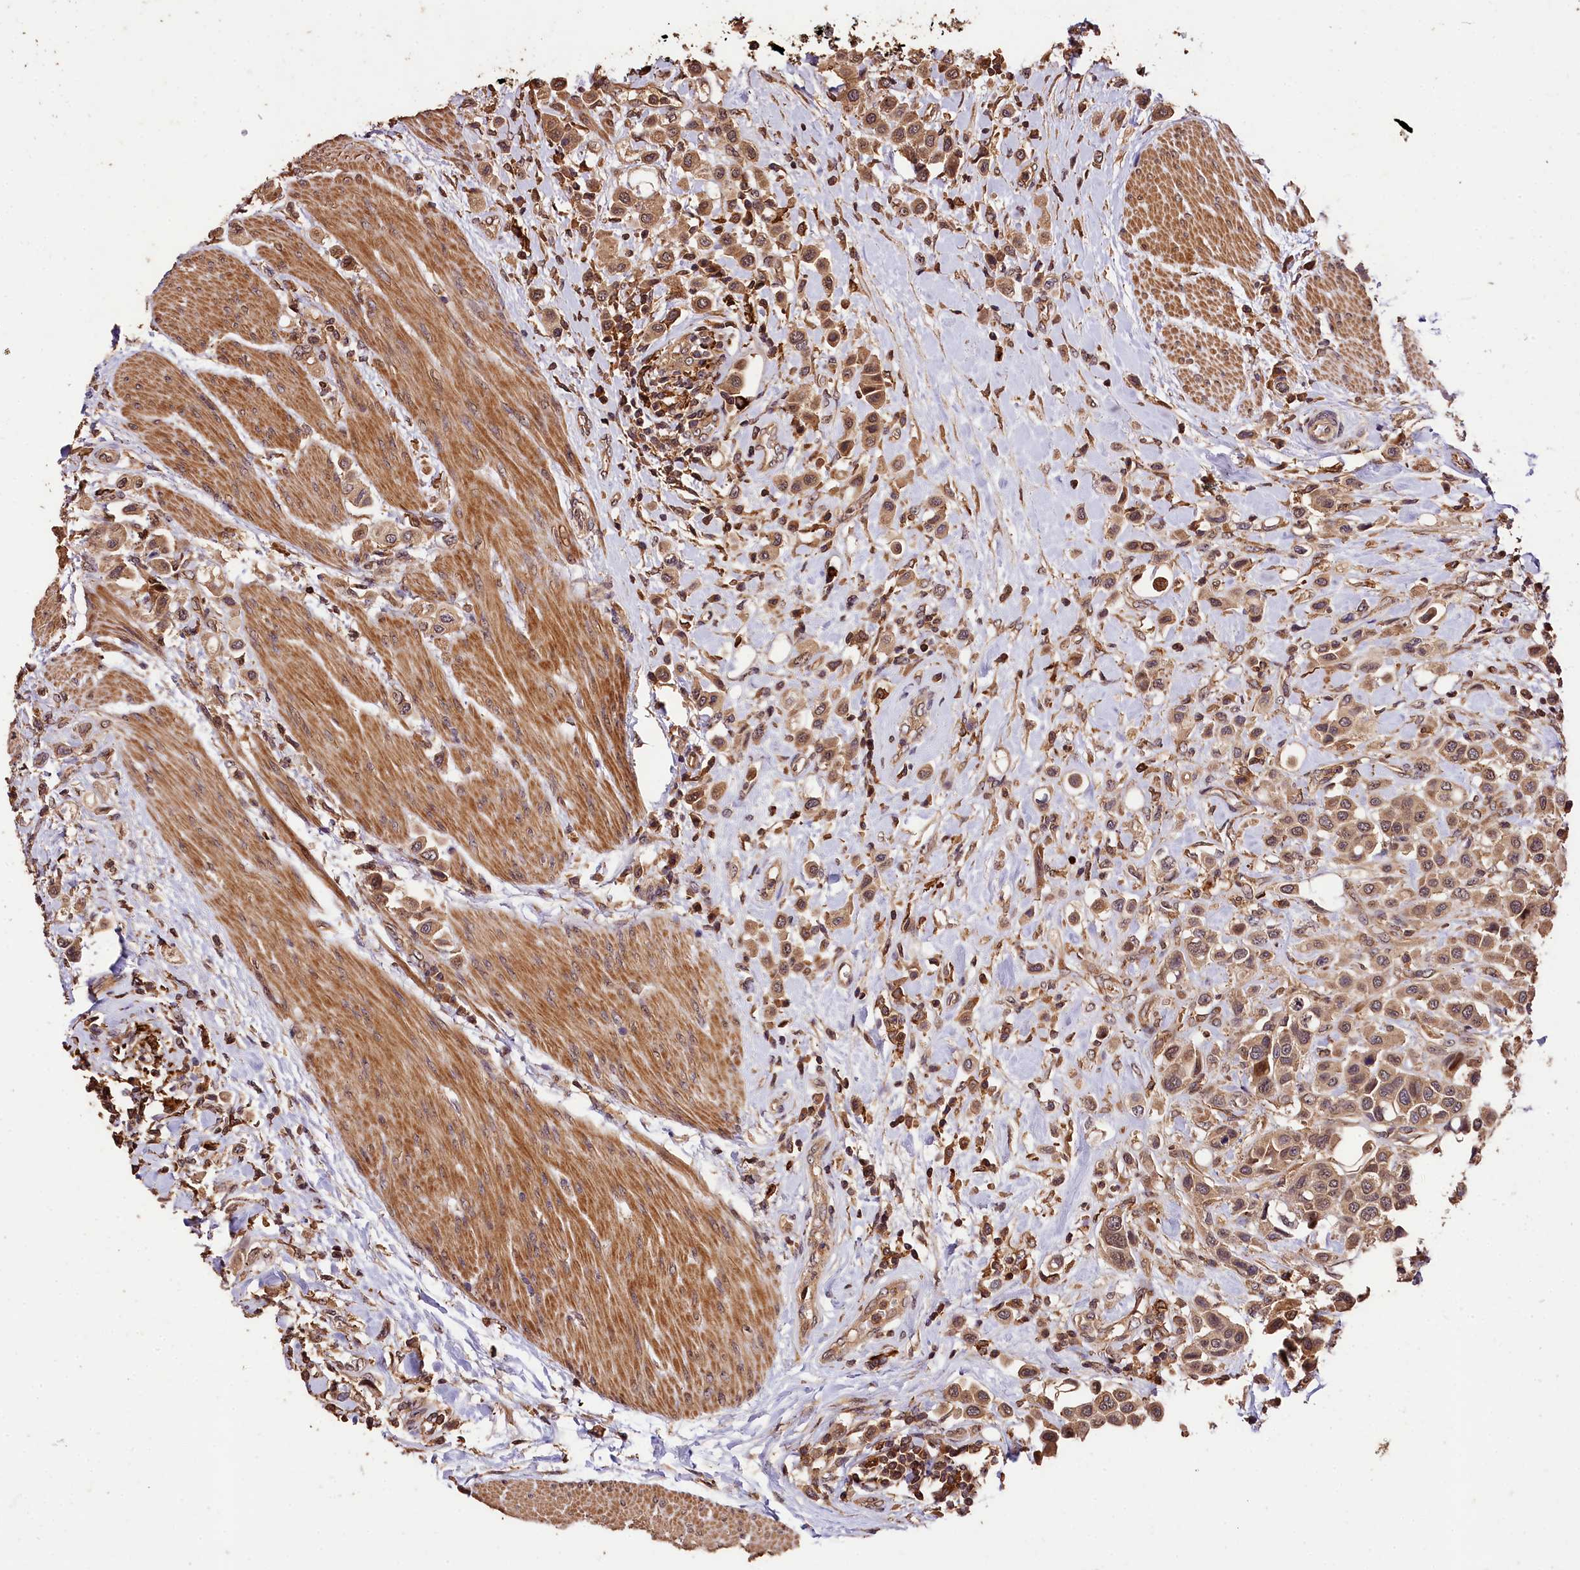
{"staining": {"intensity": "moderate", "quantity": ">75%", "location": "cytoplasmic/membranous,nuclear"}, "tissue": "urothelial cancer", "cell_type": "Tumor cells", "image_type": "cancer", "snomed": [{"axis": "morphology", "description": "Urothelial carcinoma, High grade"}, {"axis": "topography", "description": "Urinary bladder"}], "caption": "Immunohistochemistry photomicrograph of high-grade urothelial carcinoma stained for a protein (brown), which reveals medium levels of moderate cytoplasmic/membranous and nuclear staining in approximately >75% of tumor cells.", "gene": "KPTN", "patient": {"sex": "male", "age": 50}}